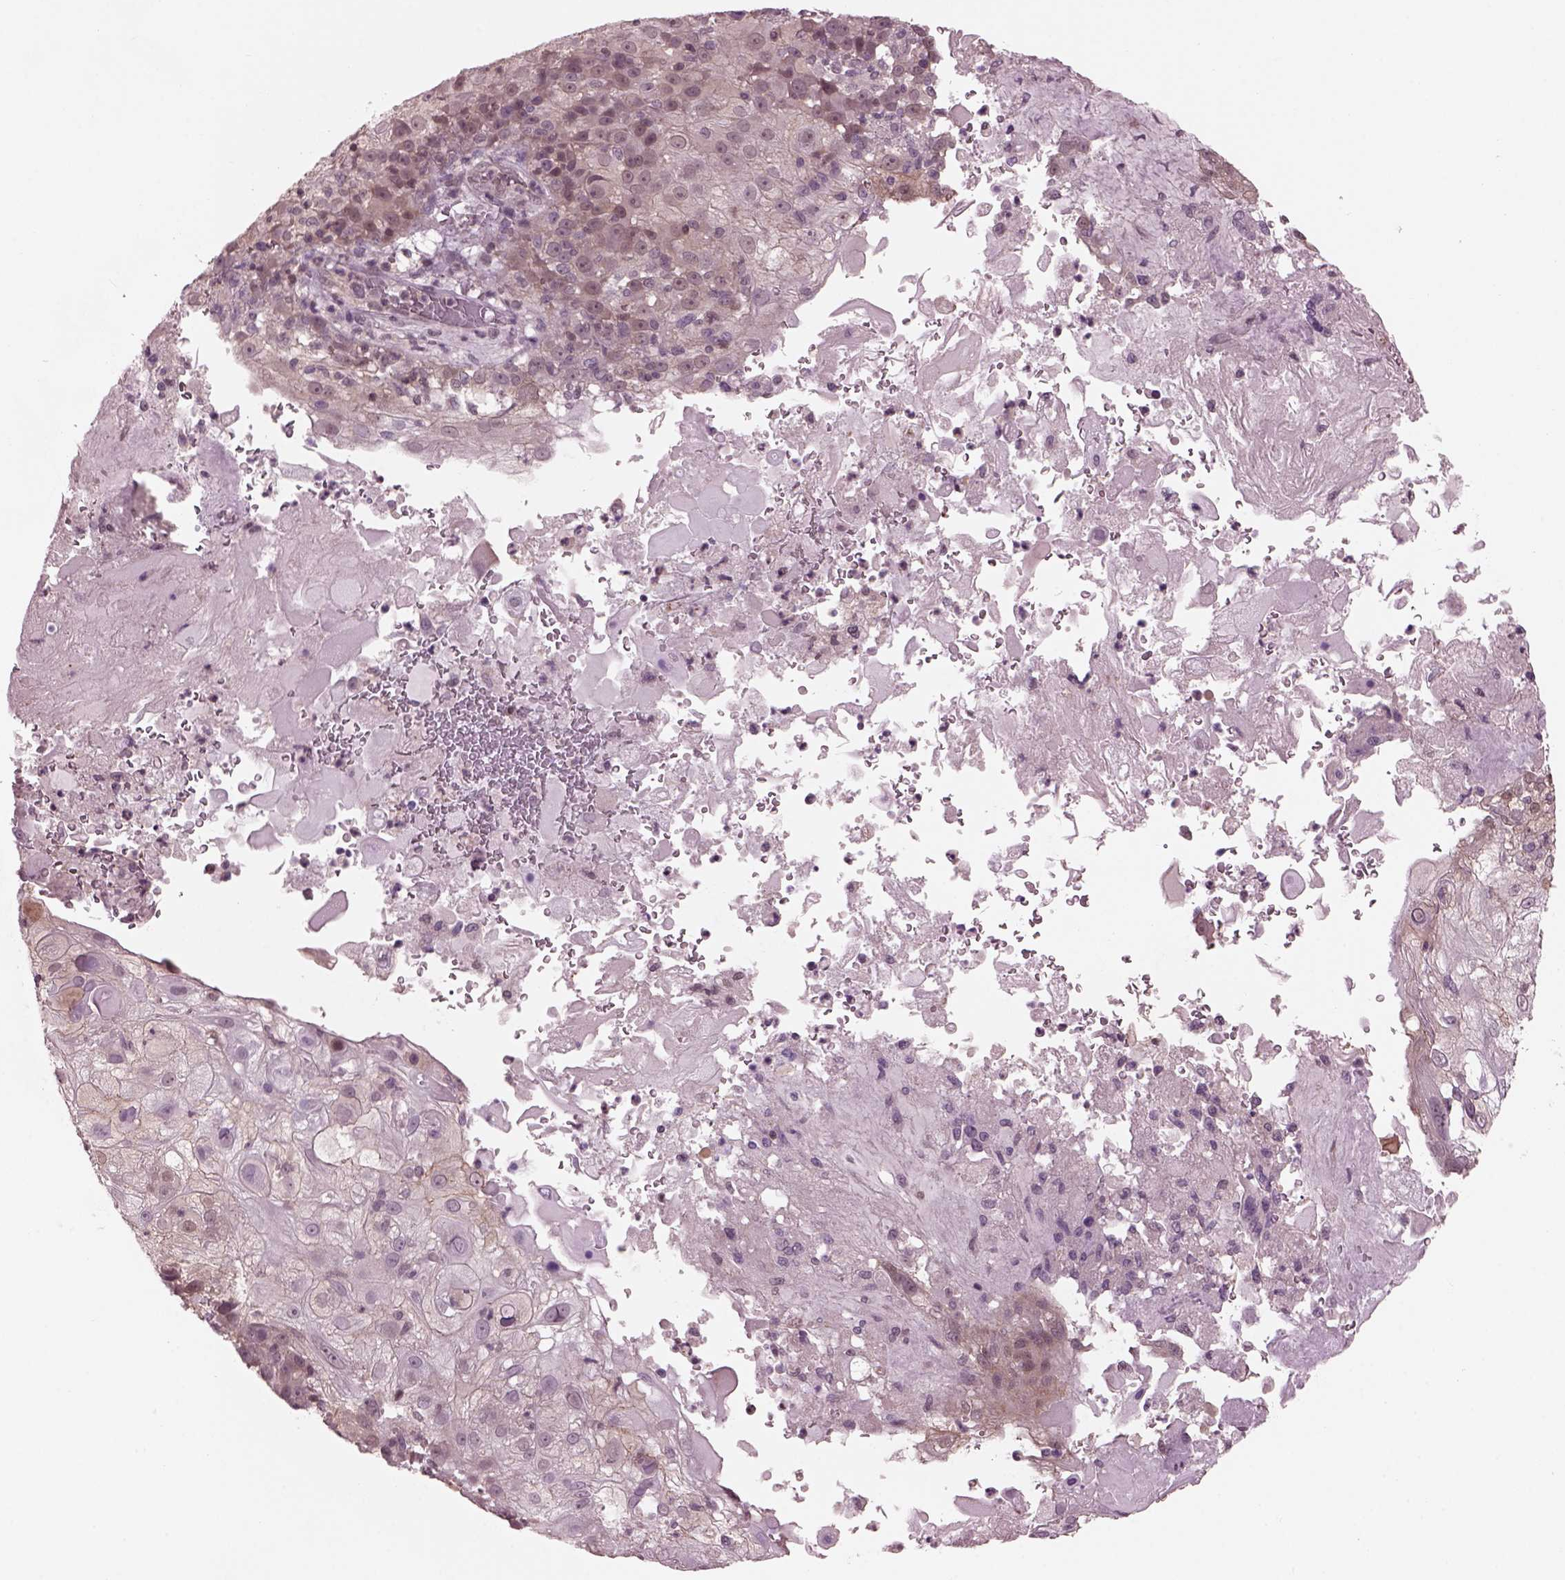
{"staining": {"intensity": "weak", "quantity": "<25%", "location": "cytoplasmic/membranous"}, "tissue": "skin cancer", "cell_type": "Tumor cells", "image_type": "cancer", "snomed": [{"axis": "morphology", "description": "Normal tissue, NOS"}, {"axis": "morphology", "description": "Squamous cell carcinoma, NOS"}, {"axis": "topography", "description": "Skin"}], "caption": "This is an immunohistochemistry (IHC) histopathology image of squamous cell carcinoma (skin). There is no expression in tumor cells.", "gene": "SRI", "patient": {"sex": "female", "age": 83}}